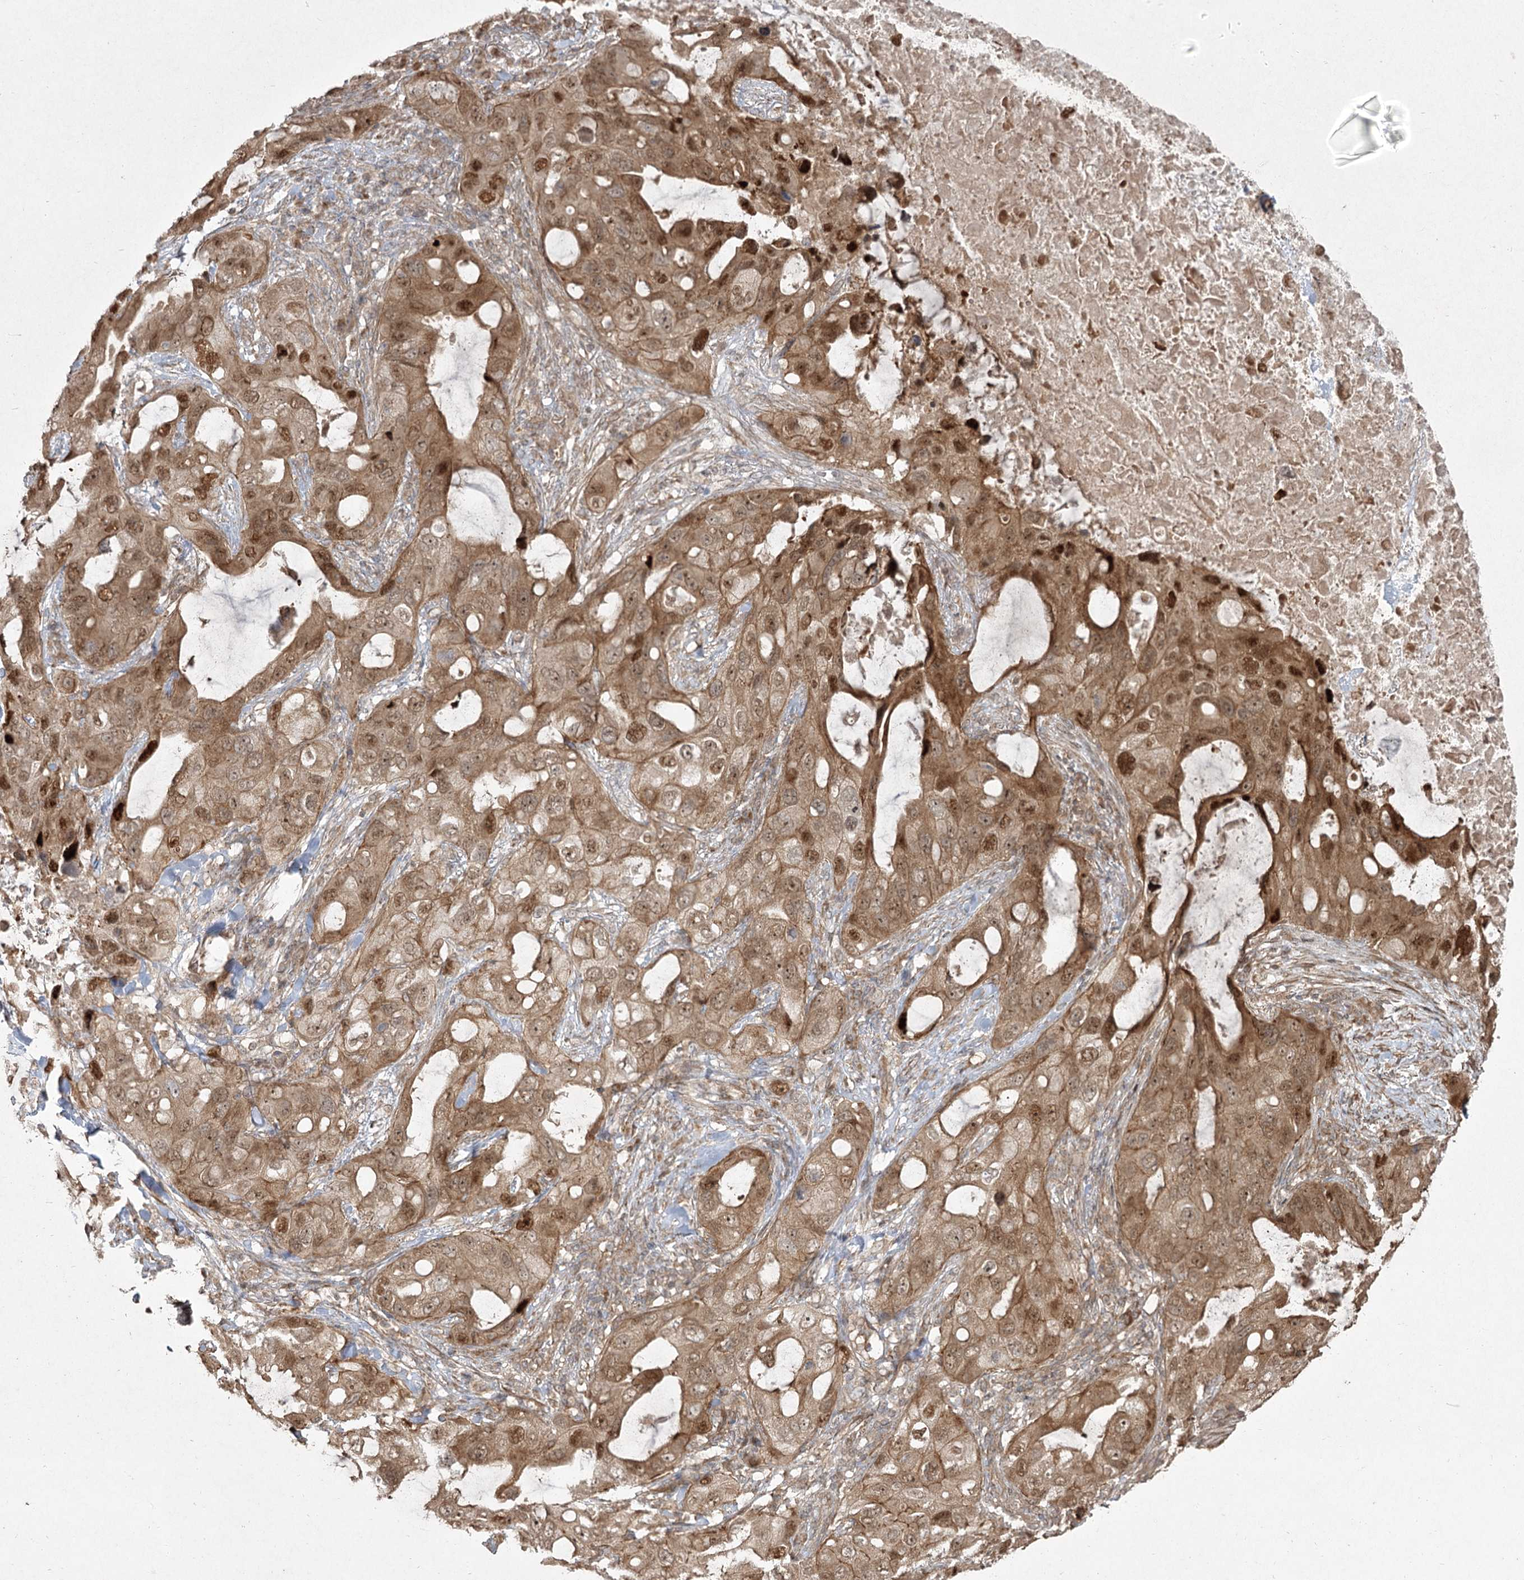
{"staining": {"intensity": "strong", "quantity": ">75%", "location": "cytoplasmic/membranous,nuclear"}, "tissue": "lung cancer", "cell_type": "Tumor cells", "image_type": "cancer", "snomed": [{"axis": "morphology", "description": "Squamous cell carcinoma, NOS"}, {"axis": "topography", "description": "Lung"}], "caption": "Protein expression analysis of lung cancer demonstrates strong cytoplasmic/membranous and nuclear staining in about >75% of tumor cells.", "gene": "CPLANE1", "patient": {"sex": "female", "age": 73}}